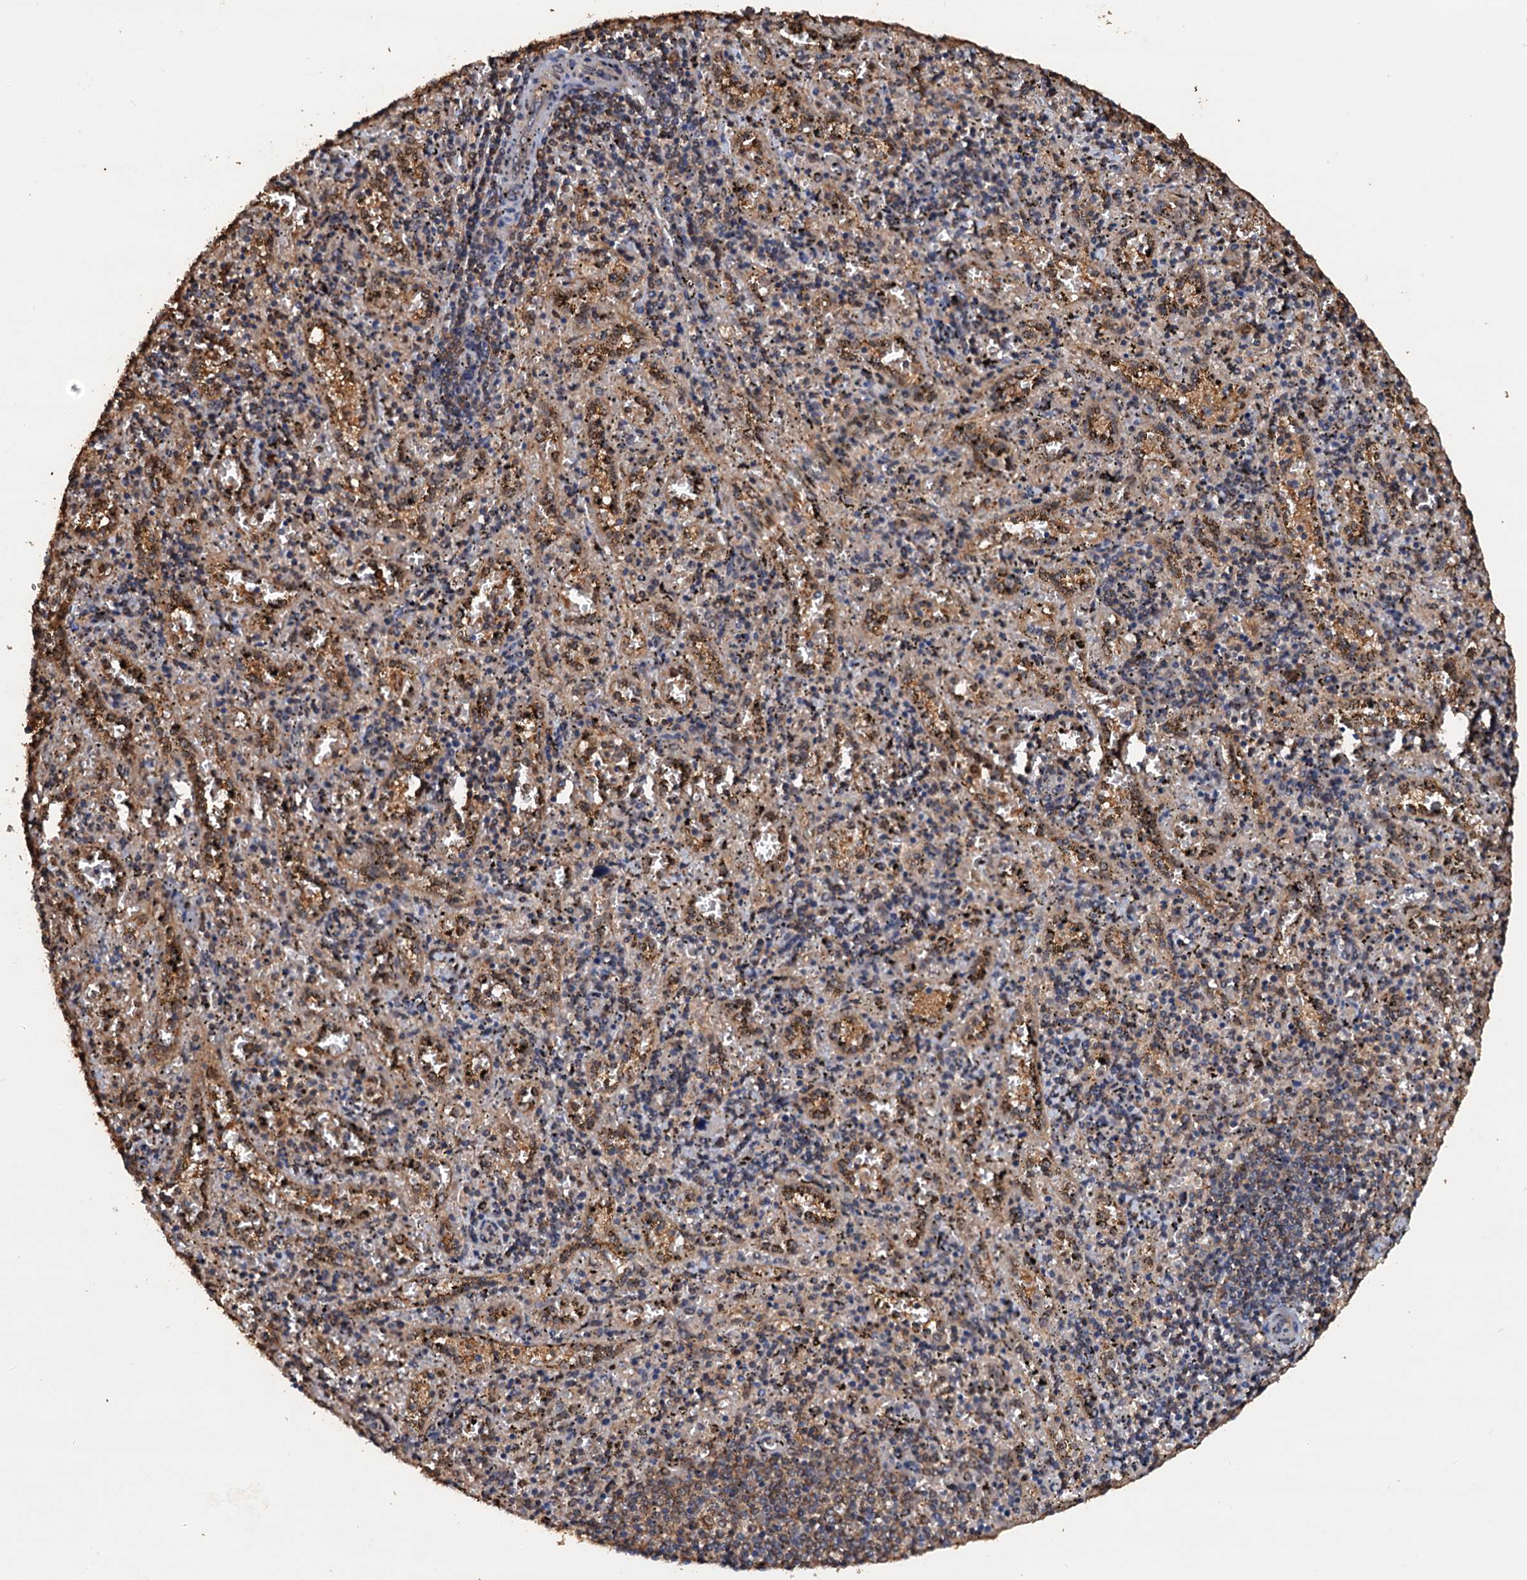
{"staining": {"intensity": "moderate", "quantity": "25%-75%", "location": "cytoplasmic/membranous"}, "tissue": "spleen", "cell_type": "Cells in red pulp", "image_type": "normal", "snomed": [{"axis": "morphology", "description": "Normal tissue, NOS"}, {"axis": "topography", "description": "Spleen"}], "caption": "Protein analysis of benign spleen shows moderate cytoplasmic/membranous positivity in about 25%-75% of cells in red pulp. Immunohistochemistry (ihc) stains the protein of interest in brown and the nuclei are stained blue.", "gene": "PSMD9", "patient": {"sex": "male", "age": 11}}